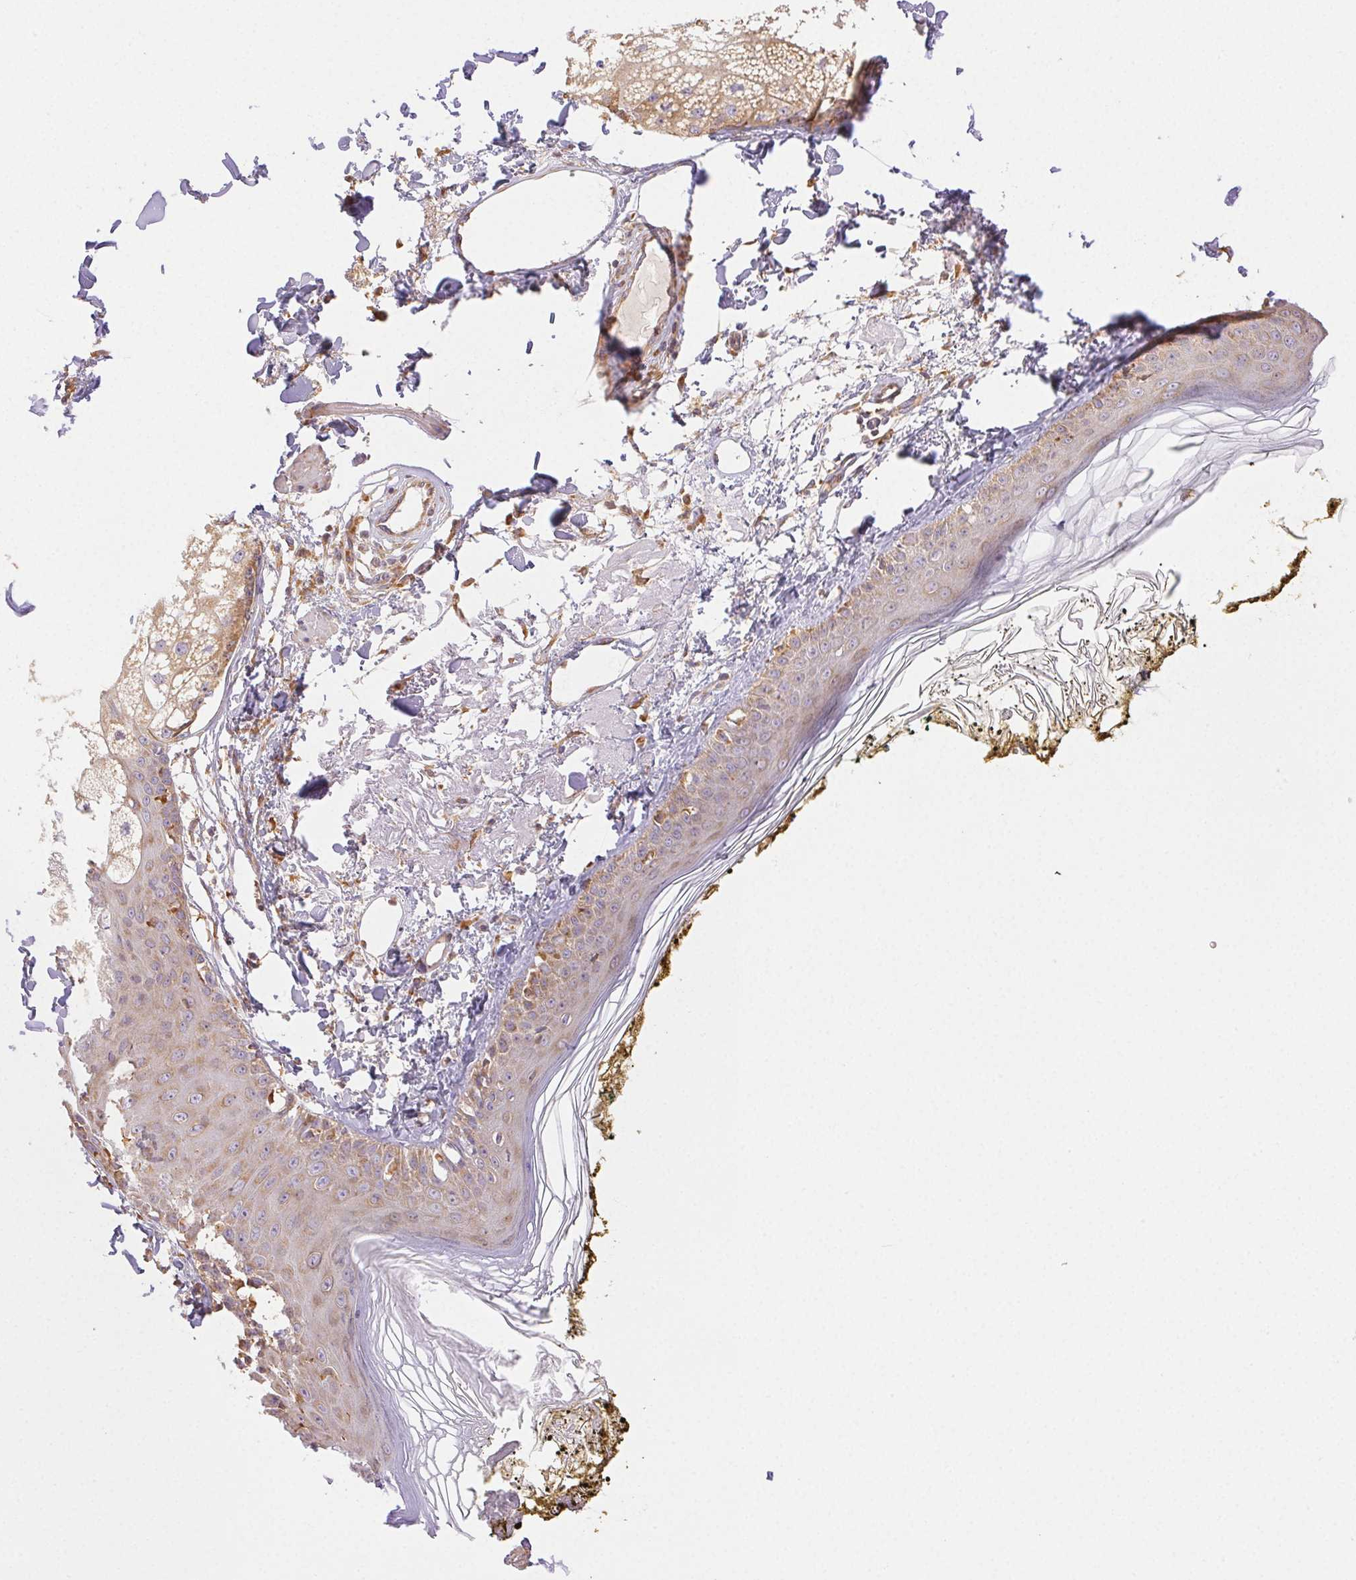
{"staining": {"intensity": "weak", "quantity": ">75%", "location": "cytoplasmic/membranous"}, "tissue": "skin", "cell_type": "Fibroblasts", "image_type": "normal", "snomed": [{"axis": "morphology", "description": "Normal tissue, NOS"}, {"axis": "topography", "description": "Skin"}], "caption": "Immunohistochemistry image of normal human skin stained for a protein (brown), which reveals low levels of weak cytoplasmic/membranous positivity in approximately >75% of fibroblasts.", "gene": "ENTREP1", "patient": {"sex": "male", "age": 76}}